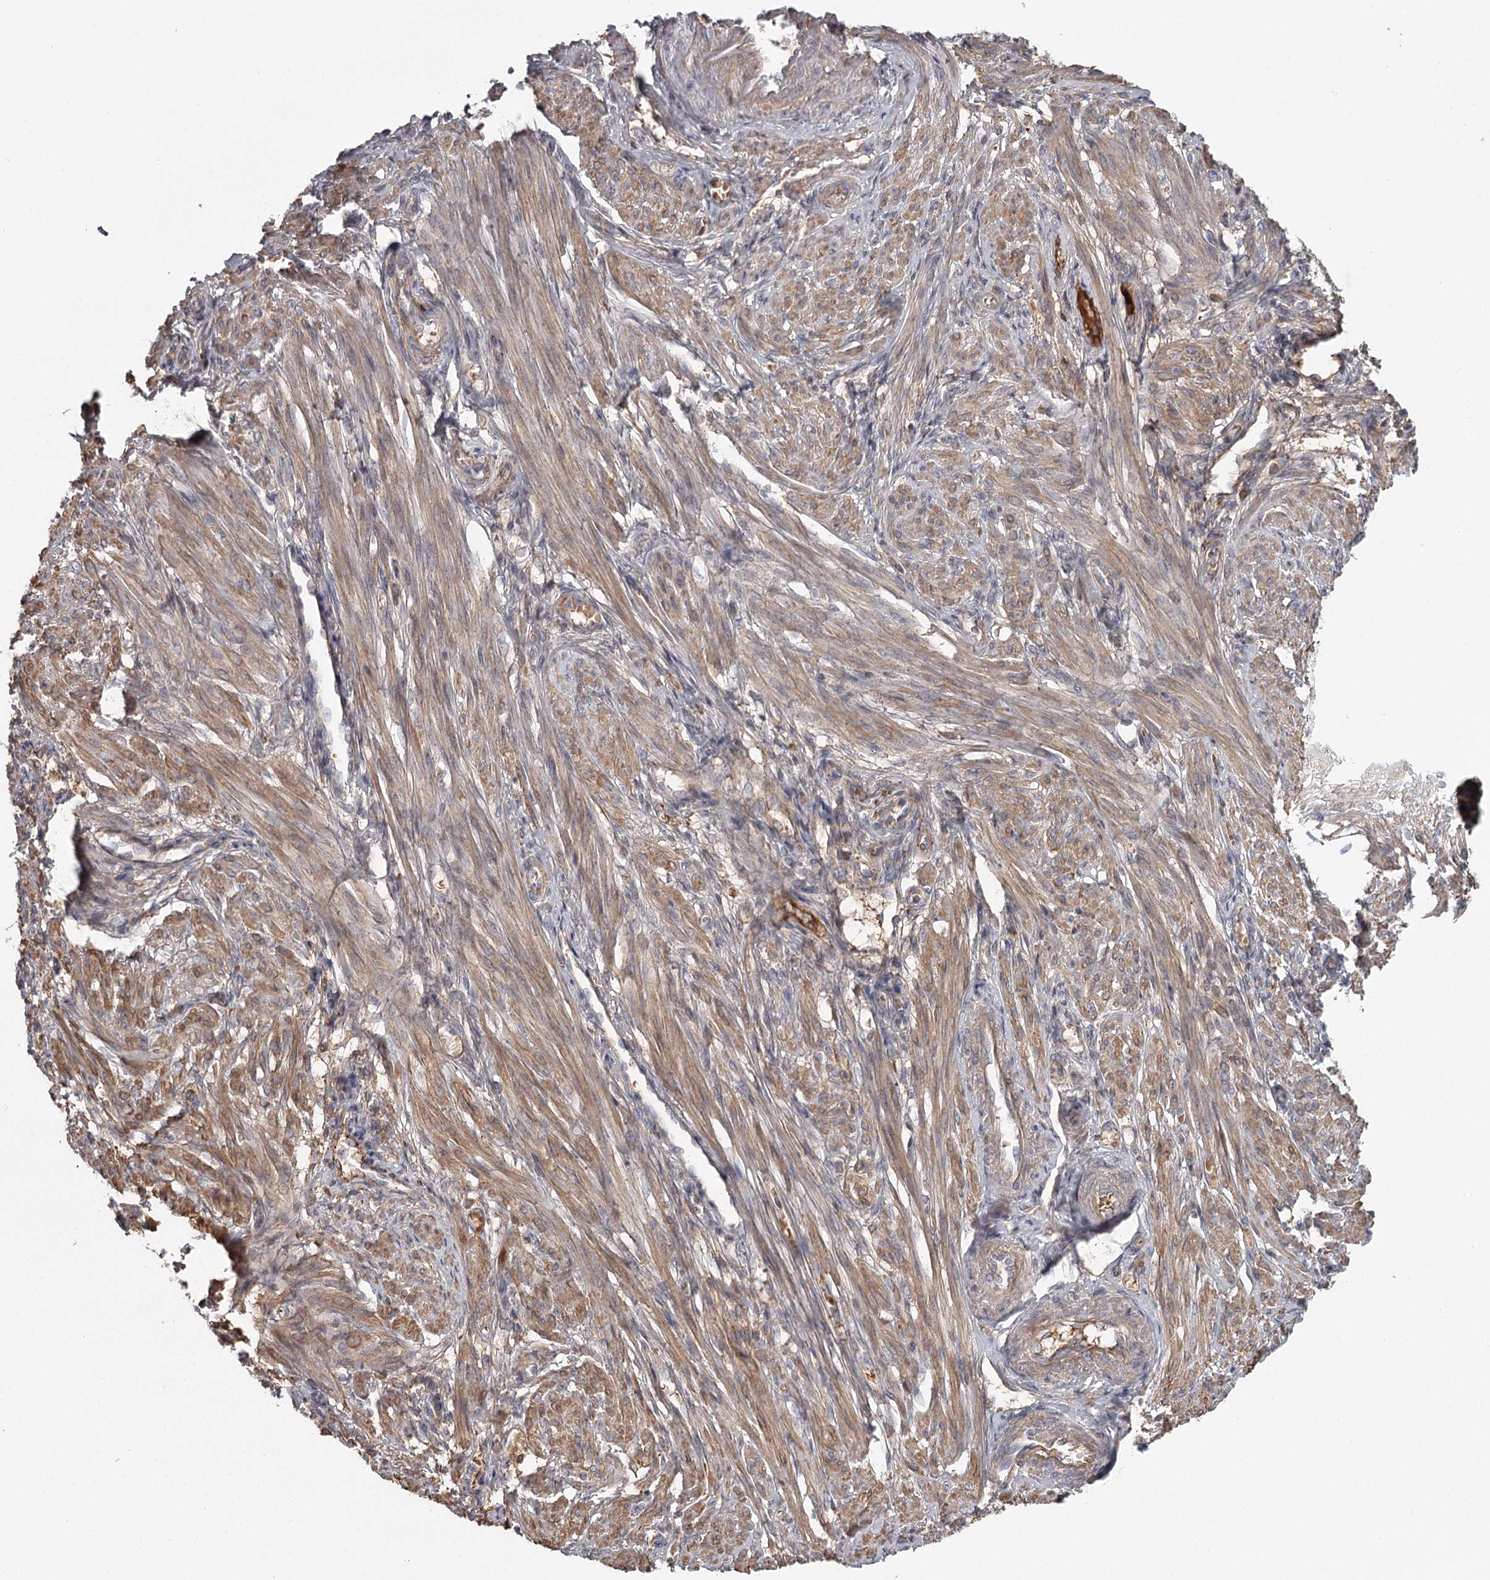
{"staining": {"intensity": "moderate", "quantity": "25%-75%", "location": "cytoplasmic/membranous"}, "tissue": "smooth muscle", "cell_type": "Smooth muscle cells", "image_type": "normal", "snomed": [{"axis": "morphology", "description": "Normal tissue, NOS"}, {"axis": "topography", "description": "Smooth muscle"}], "caption": "Immunohistochemical staining of normal smooth muscle reveals moderate cytoplasmic/membranous protein positivity in approximately 25%-75% of smooth muscle cells. (DAB (3,3'-diaminobenzidine) IHC with brightfield microscopy, high magnification).", "gene": "DHRS9", "patient": {"sex": "female", "age": 39}}